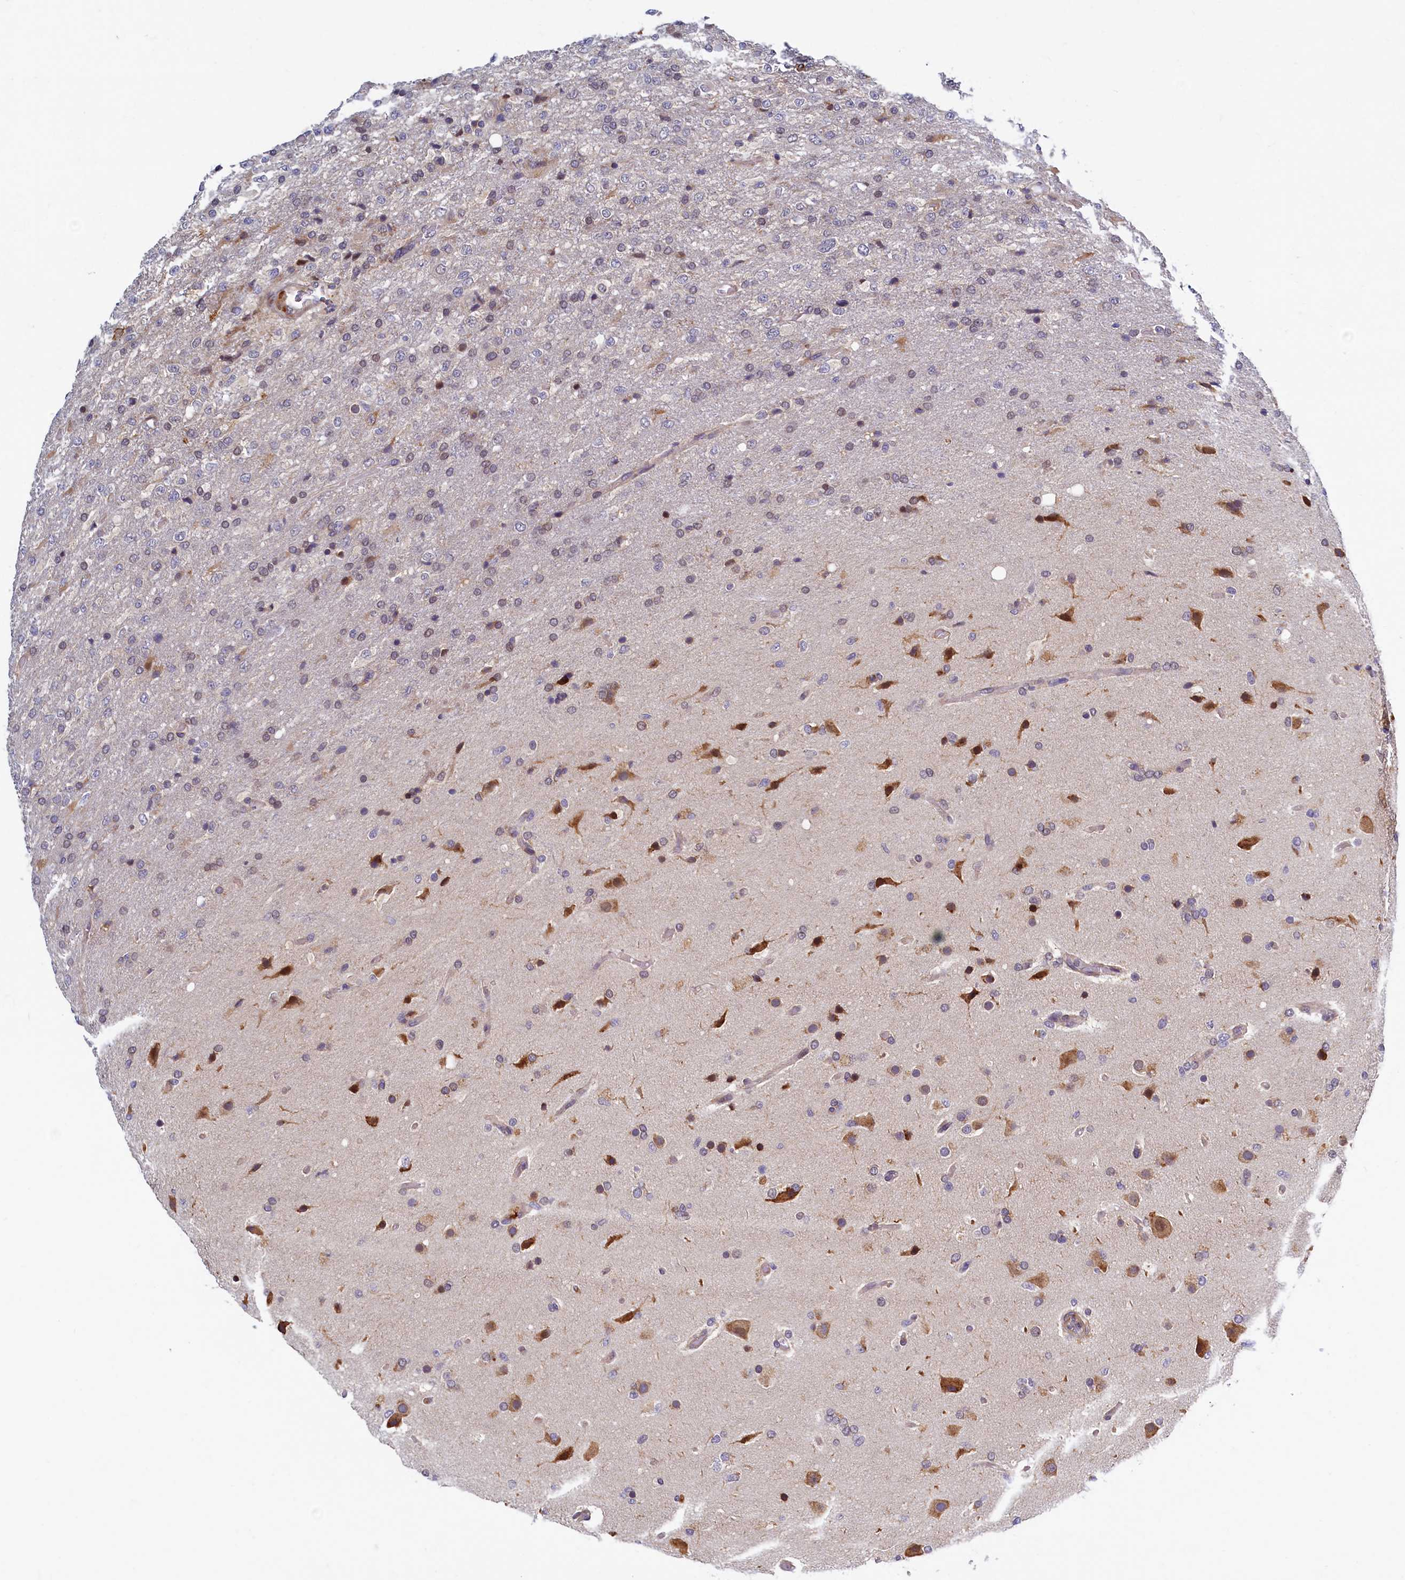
{"staining": {"intensity": "negative", "quantity": "none", "location": "none"}, "tissue": "glioma", "cell_type": "Tumor cells", "image_type": "cancer", "snomed": [{"axis": "morphology", "description": "Glioma, malignant, High grade"}, {"axis": "topography", "description": "Brain"}], "caption": "Immunohistochemical staining of human glioma exhibits no significant expression in tumor cells.", "gene": "SLC16A14", "patient": {"sex": "female", "age": 74}}